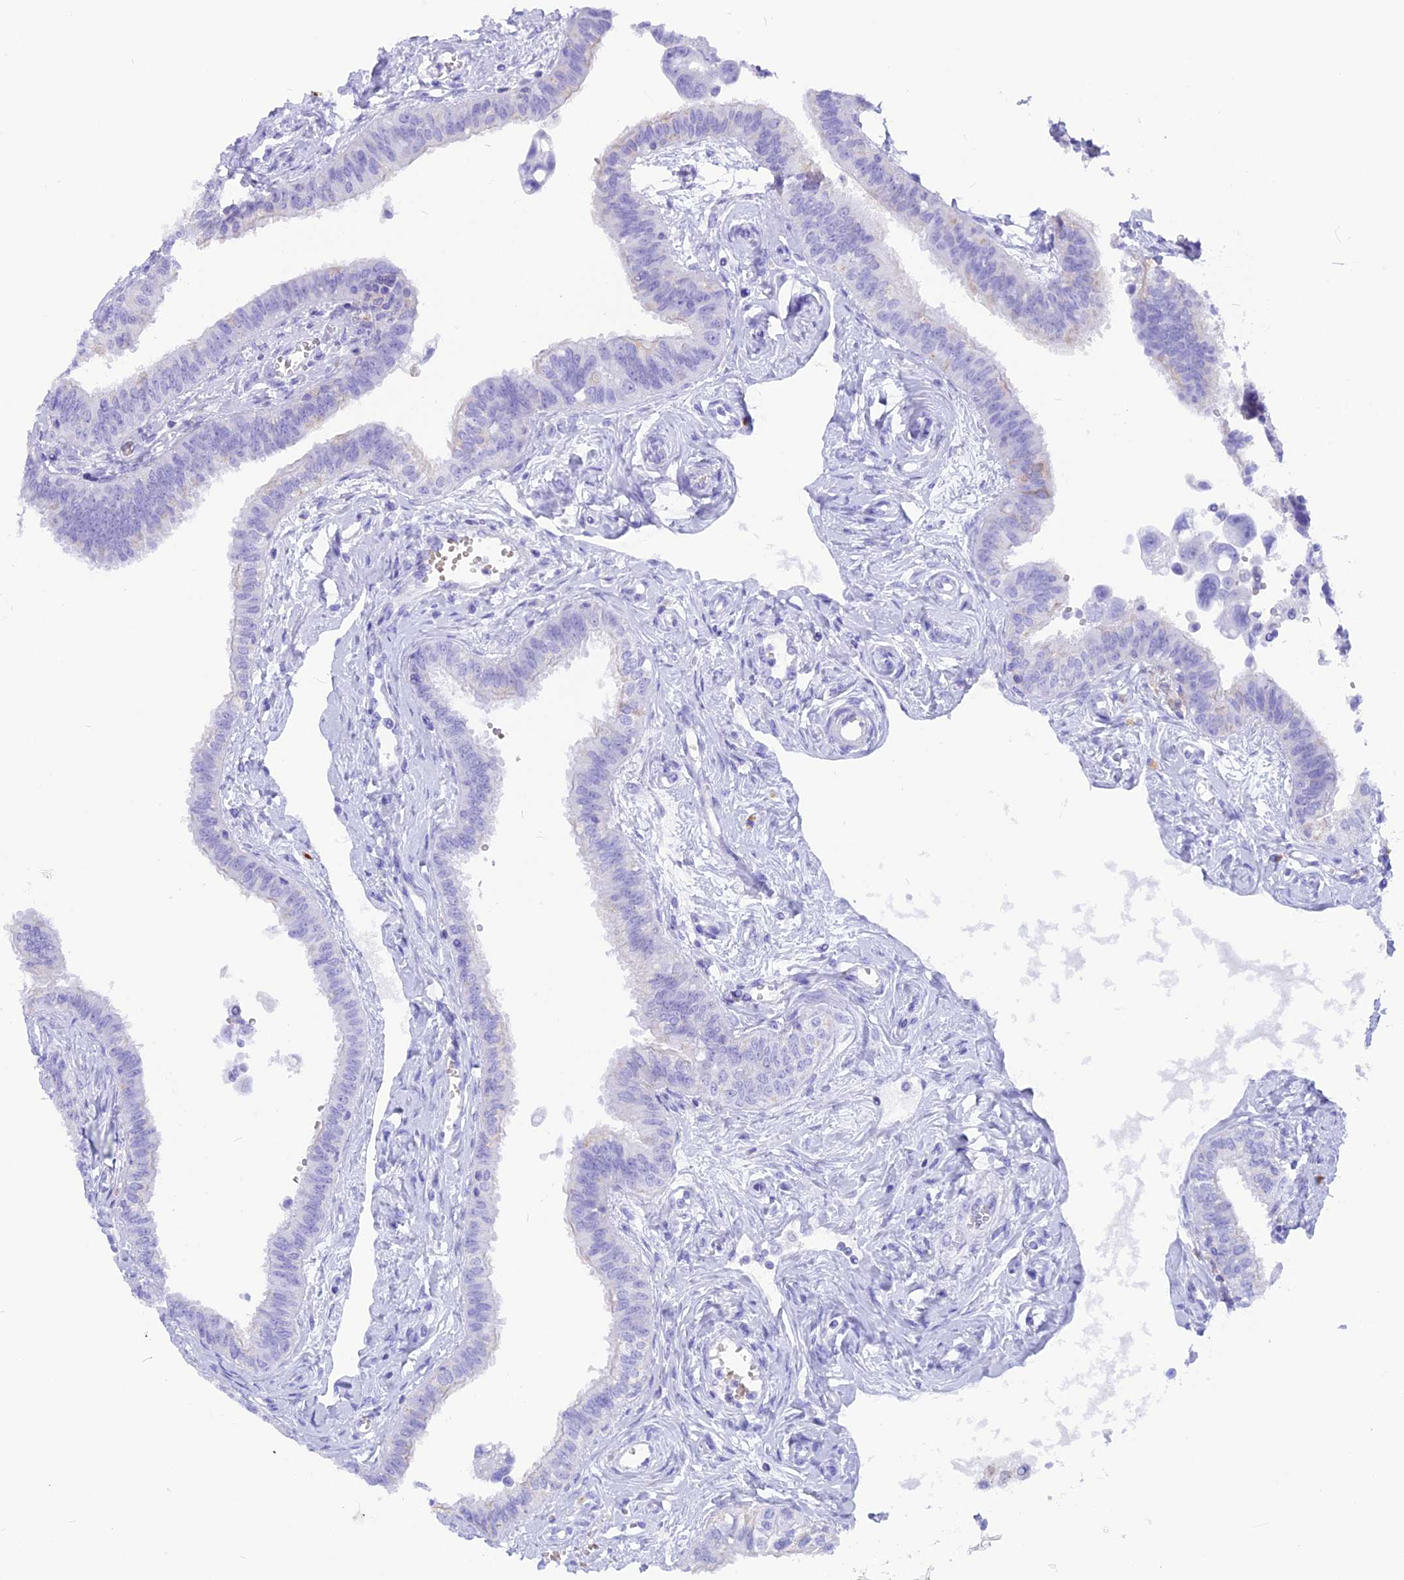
{"staining": {"intensity": "negative", "quantity": "none", "location": "none"}, "tissue": "fallopian tube", "cell_type": "Glandular cells", "image_type": "normal", "snomed": [{"axis": "morphology", "description": "Normal tissue, NOS"}, {"axis": "morphology", "description": "Carcinoma, NOS"}, {"axis": "topography", "description": "Fallopian tube"}, {"axis": "topography", "description": "Ovary"}], "caption": "DAB immunohistochemical staining of normal human fallopian tube shows no significant positivity in glandular cells. (DAB IHC with hematoxylin counter stain).", "gene": "GLYATL1B", "patient": {"sex": "female", "age": 59}}